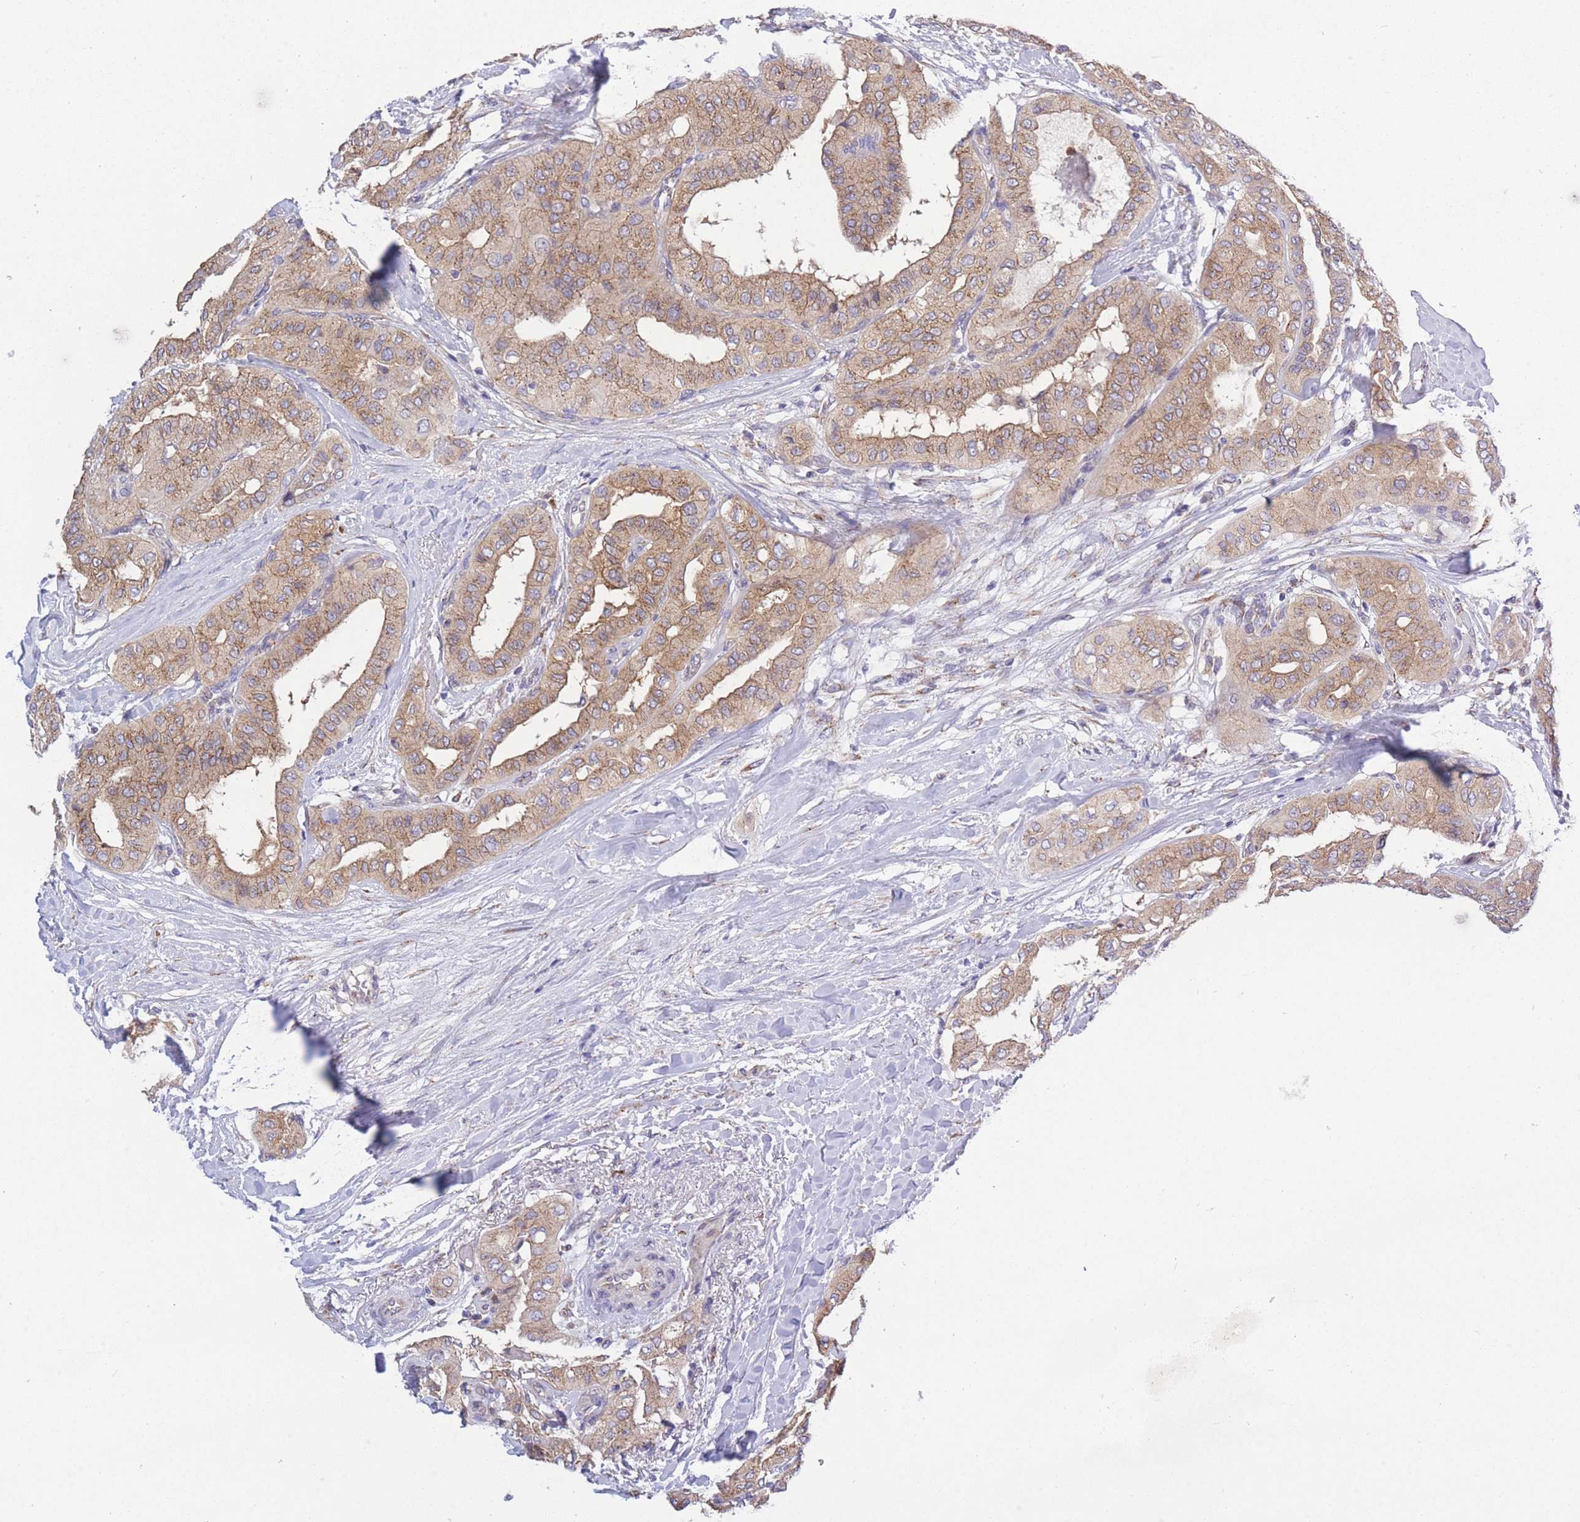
{"staining": {"intensity": "moderate", "quantity": ">75%", "location": "cytoplasmic/membranous"}, "tissue": "thyroid cancer", "cell_type": "Tumor cells", "image_type": "cancer", "snomed": [{"axis": "morphology", "description": "Papillary adenocarcinoma, NOS"}, {"axis": "topography", "description": "Thyroid gland"}], "caption": "Tumor cells show medium levels of moderate cytoplasmic/membranous positivity in about >75% of cells in human thyroid cancer (papillary adenocarcinoma). Using DAB (brown) and hematoxylin (blue) stains, captured at high magnification using brightfield microscopy.", "gene": "COPG2", "patient": {"sex": "female", "age": 59}}